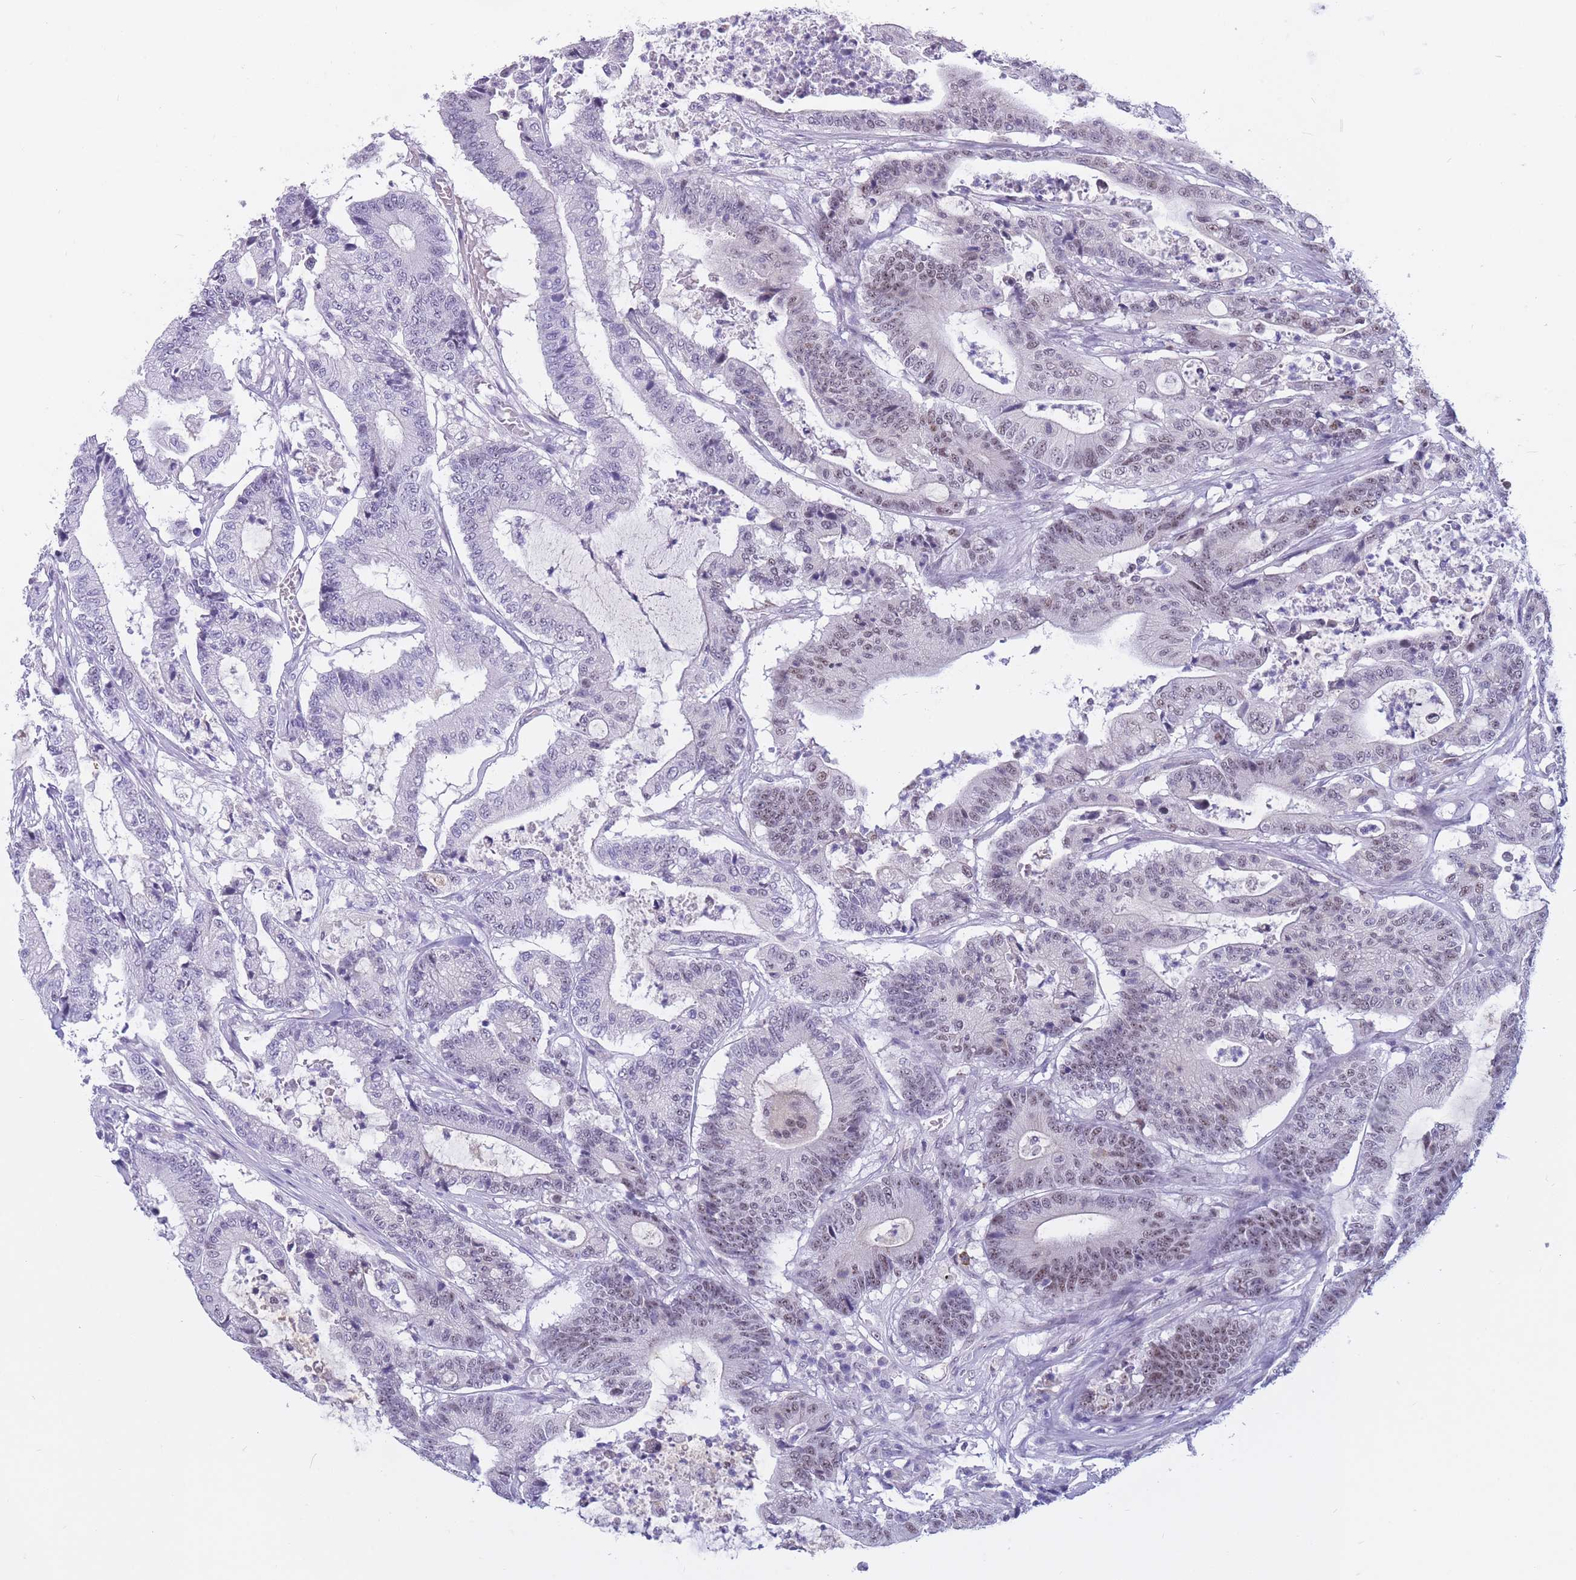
{"staining": {"intensity": "moderate", "quantity": "<25%", "location": "nuclear"}, "tissue": "colorectal cancer", "cell_type": "Tumor cells", "image_type": "cancer", "snomed": [{"axis": "morphology", "description": "Adenocarcinoma, NOS"}, {"axis": "topography", "description": "Colon"}], "caption": "Immunohistochemistry (IHC) of human colorectal cancer (adenocarcinoma) demonstrates low levels of moderate nuclear staining in about <25% of tumor cells.", "gene": "BOP1", "patient": {"sex": "female", "age": 84}}